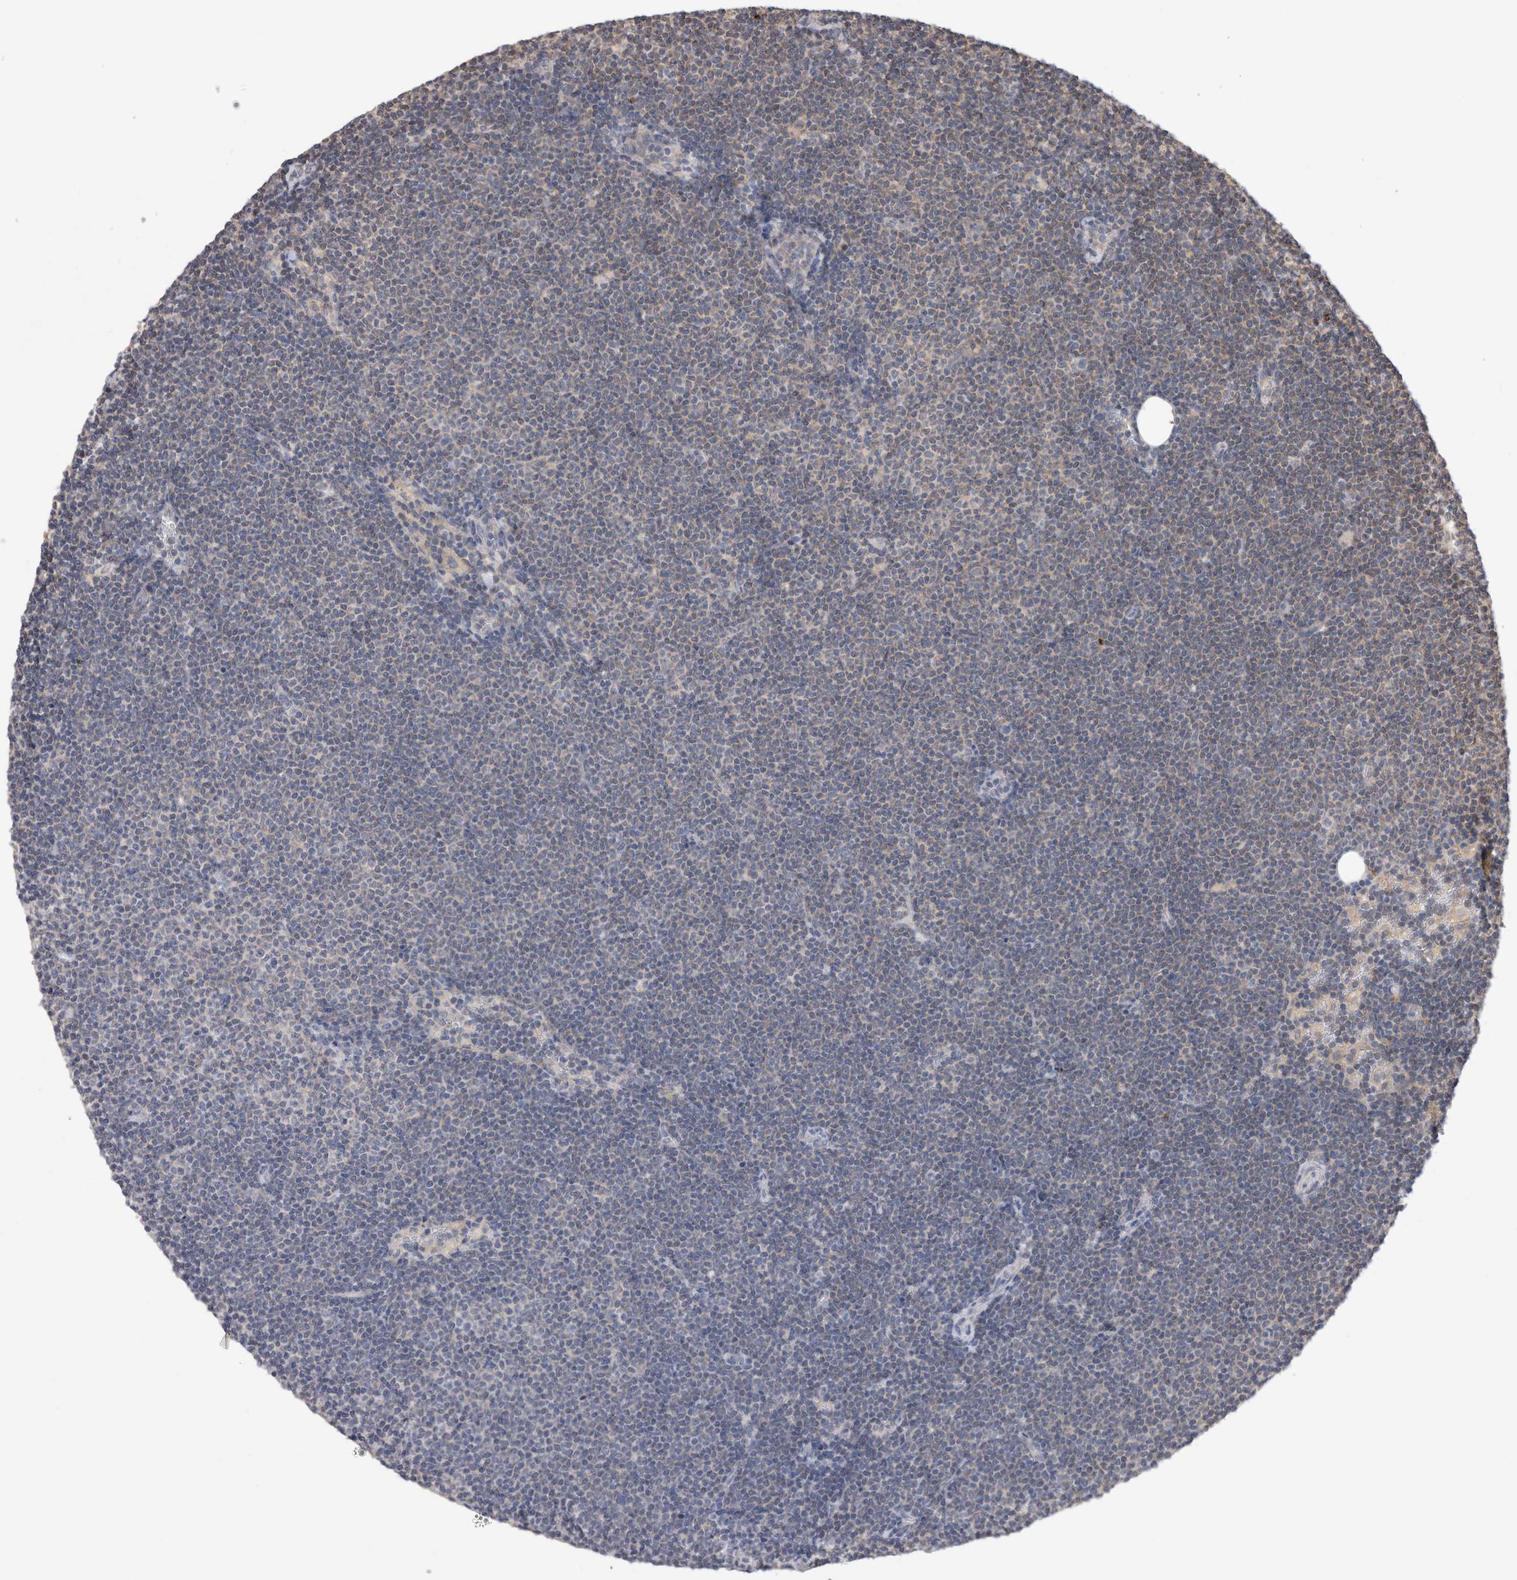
{"staining": {"intensity": "negative", "quantity": "none", "location": "none"}, "tissue": "lymphoma", "cell_type": "Tumor cells", "image_type": "cancer", "snomed": [{"axis": "morphology", "description": "Malignant lymphoma, non-Hodgkin's type, Low grade"}, {"axis": "topography", "description": "Lymph node"}], "caption": "High power microscopy image of an immunohistochemistry (IHC) micrograph of lymphoma, revealing no significant expression in tumor cells.", "gene": "SMAP2", "patient": {"sex": "female", "age": 53}}